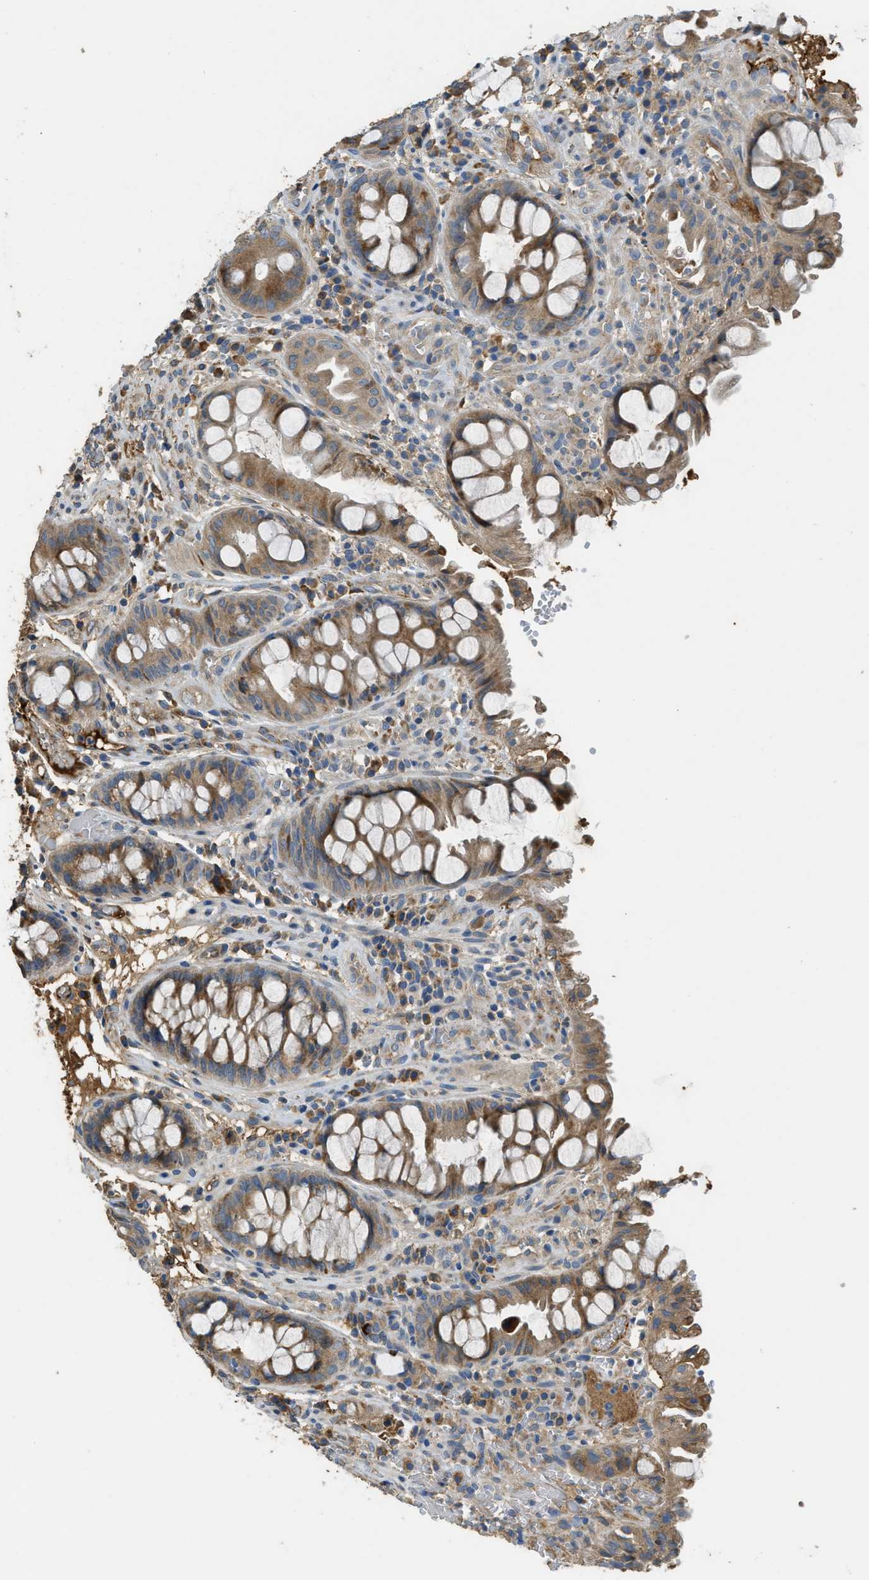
{"staining": {"intensity": "moderate", "quantity": "25%-75%", "location": "cytoplasmic/membranous"}, "tissue": "colorectal cancer", "cell_type": "Tumor cells", "image_type": "cancer", "snomed": [{"axis": "morphology", "description": "Adenocarcinoma, NOS"}, {"axis": "topography", "description": "Colon"}], "caption": "Adenocarcinoma (colorectal) stained with DAB (3,3'-diaminobenzidine) immunohistochemistry shows medium levels of moderate cytoplasmic/membranous staining in about 25%-75% of tumor cells.", "gene": "RIPK2", "patient": {"sex": "female", "age": 57}}